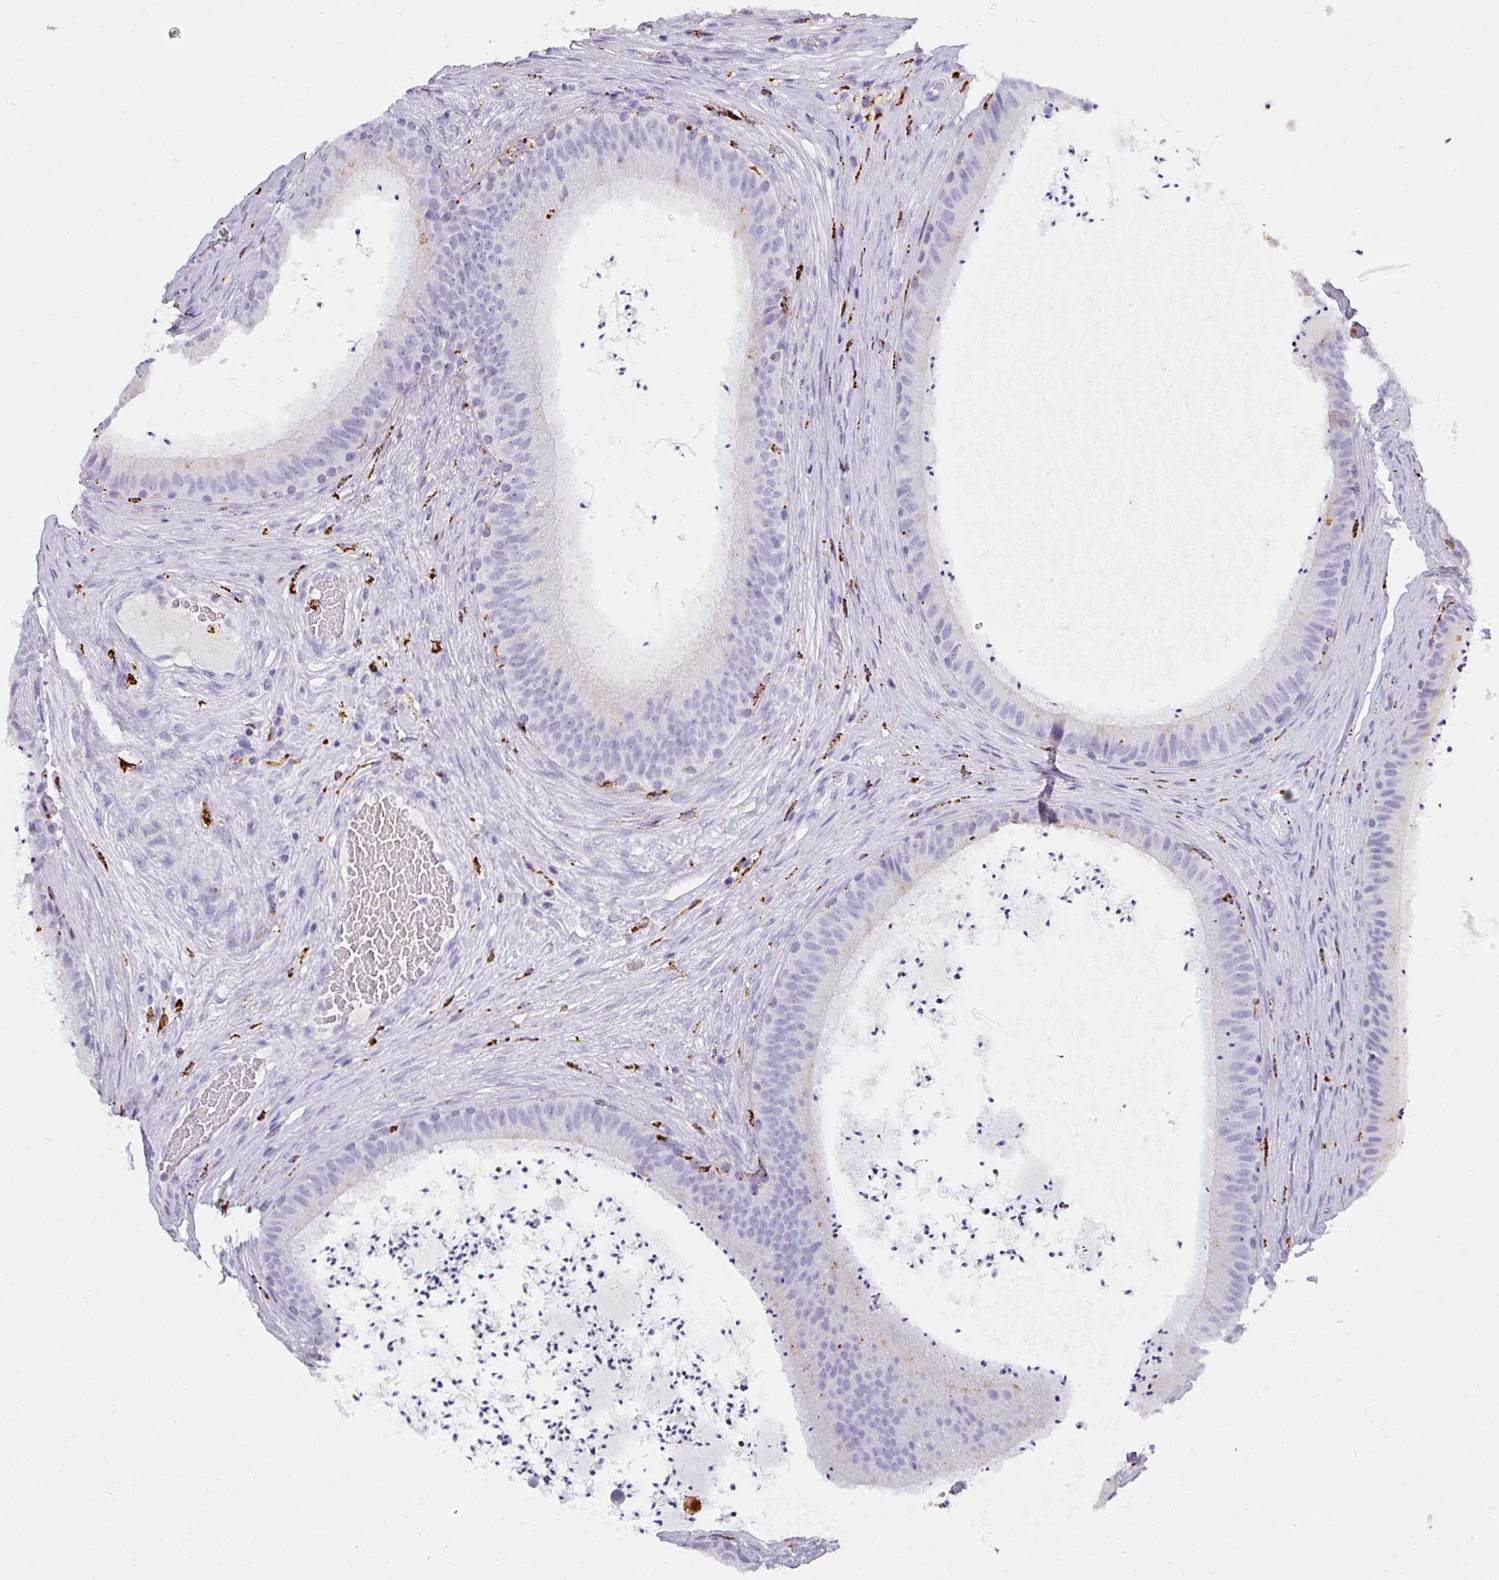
{"staining": {"intensity": "negative", "quantity": "none", "location": "none"}, "tissue": "epididymis", "cell_type": "Glandular cells", "image_type": "normal", "snomed": [{"axis": "morphology", "description": "Normal tissue, NOS"}, {"axis": "topography", "description": "Testis"}, {"axis": "topography", "description": "Epididymis"}], "caption": "IHC micrograph of benign epididymis stained for a protein (brown), which exhibits no staining in glandular cells. (DAB IHC visualized using brightfield microscopy, high magnification).", "gene": "MMACHC", "patient": {"sex": "male", "age": 41}}